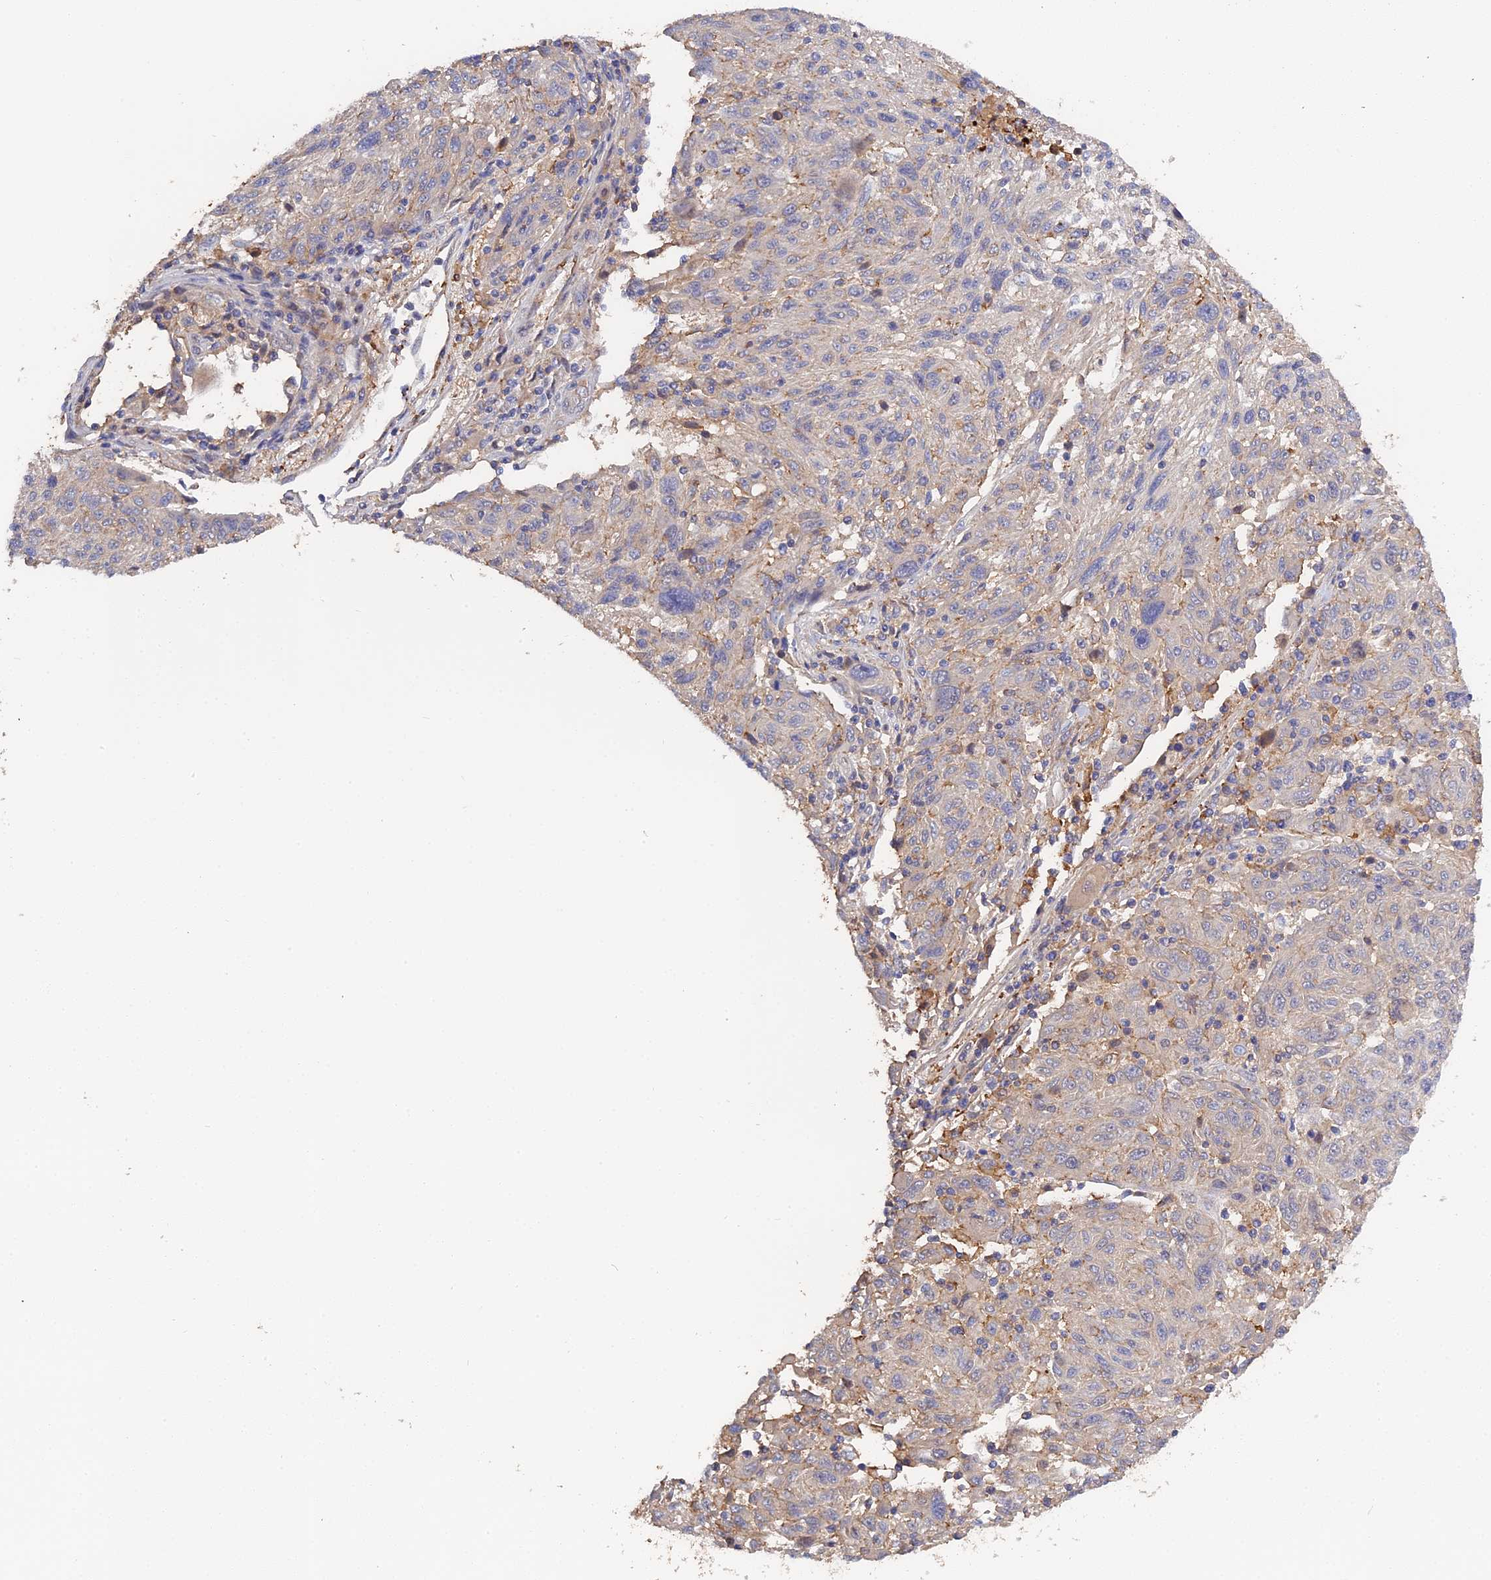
{"staining": {"intensity": "weak", "quantity": "<25%", "location": "cytoplasmic/membranous"}, "tissue": "melanoma", "cell_type": "Tumor cells", "image_type": "cancer", "snomed": [{"axis": "morphology", "description": "Malignant melanoma, NOS"}, {"axis": "topography", "description": "Skin"}], "caption": "Protein analysis of melanoma shows no significant staining in tumor cells. (Stains: DAB (3,3'-diaminobenzidine) immunohistochemistry (IHC) with hematoxylin counter stain, Microscopy: brightfield microscopy at high magnification).", "gene": "PZP", "patient": {"sex": "male", "age": 53}}